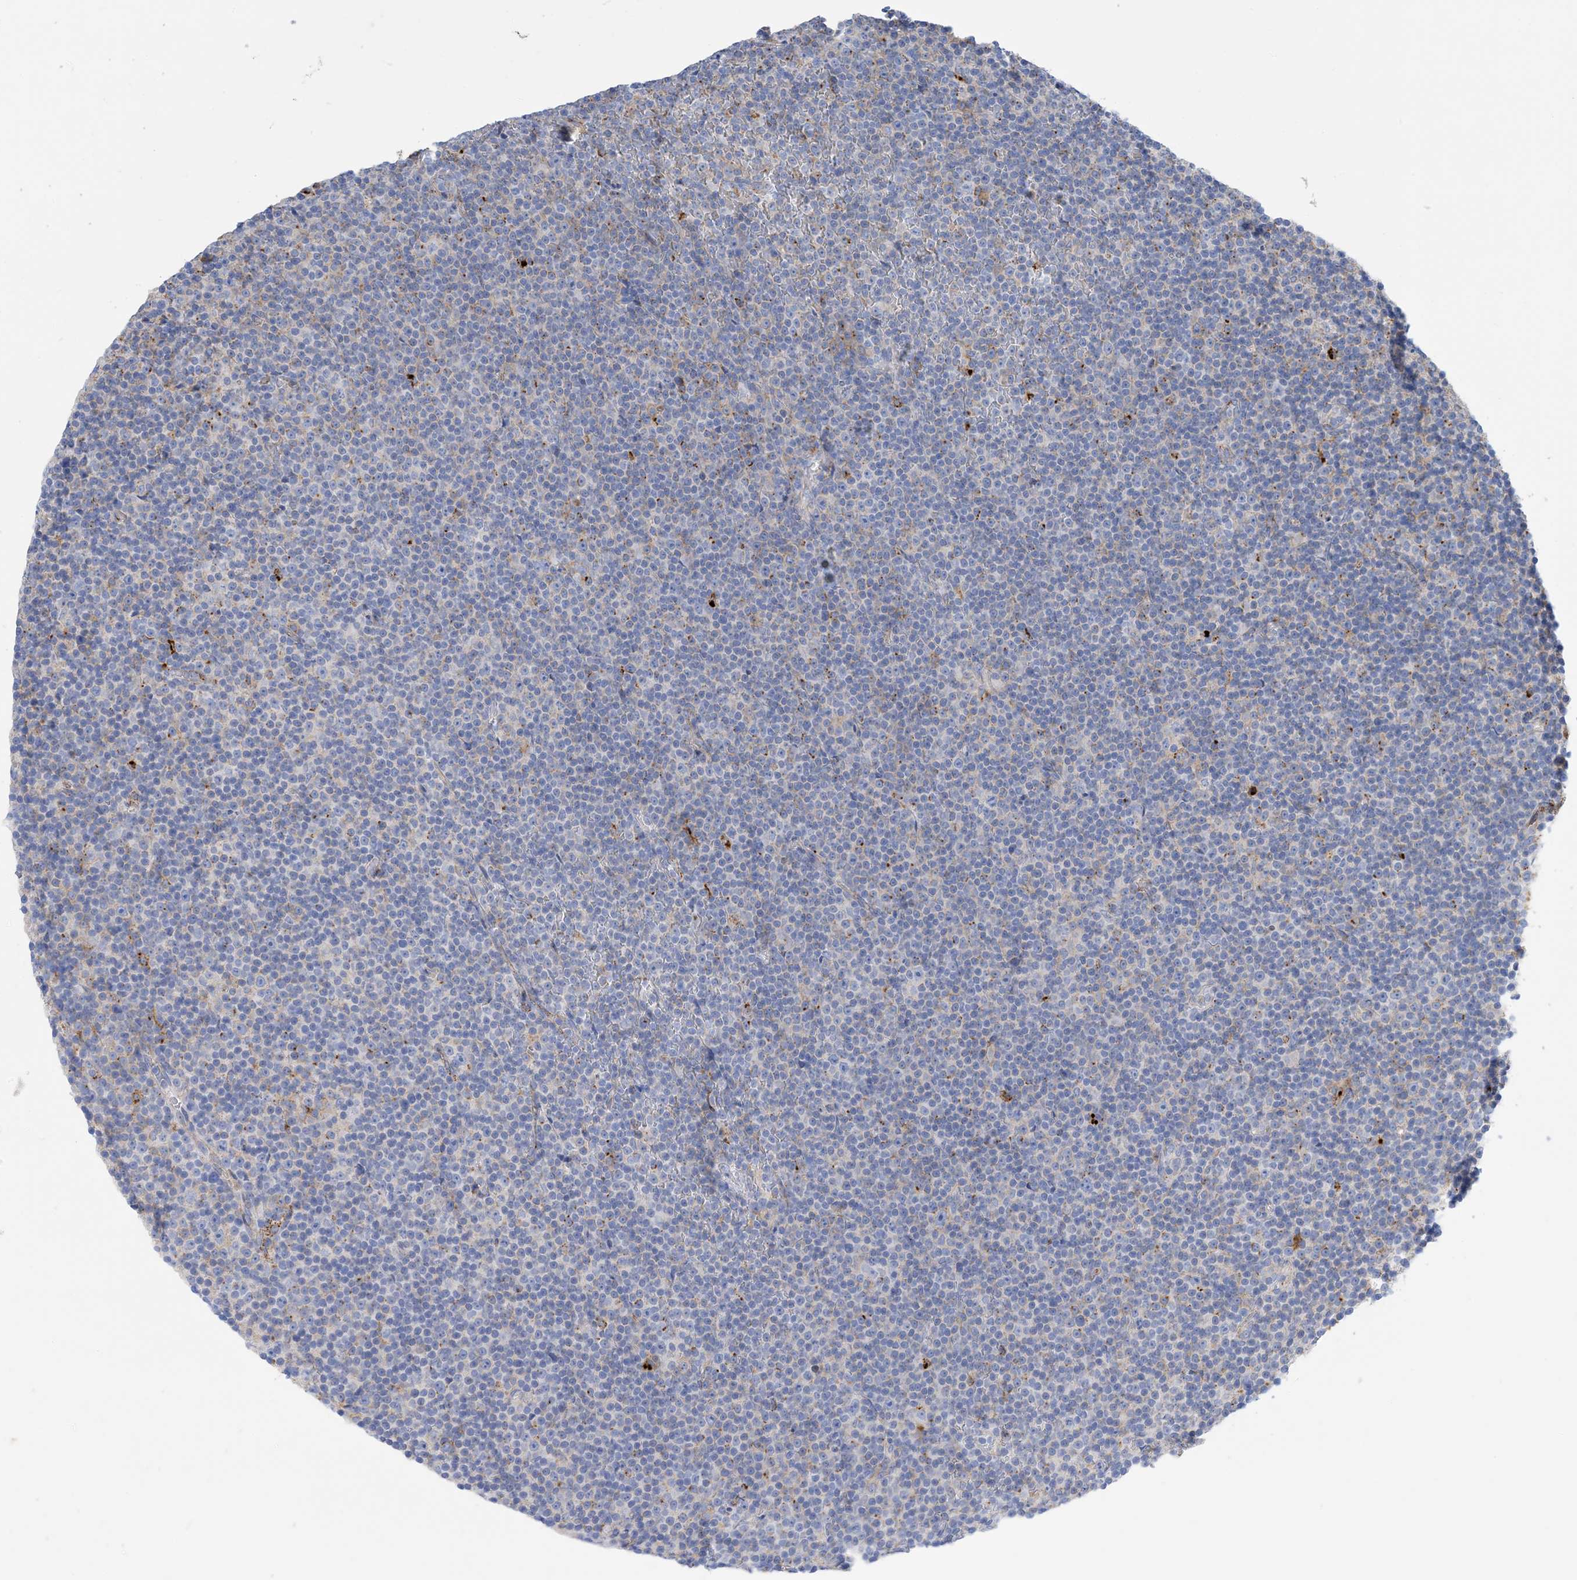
{"staining": {"intensity": "negative", "quantity": "none", "location": "none"}, "tissue": "lymphoma", "cell_type": "Tumor cells", "image_type": "cancer", "snomed": [{"axis": "morphology", "description": "Malignant lymphoma, non-Hodgkin's type, Low grade"}, {"axis": "topography", "description": "Lymph node"}], "caption": "The histopathology image demonstrates no significant expression in tumor cells of lymphoma.", "gene": "DPH3", "patient": {"sex": "female", "age": 67}}